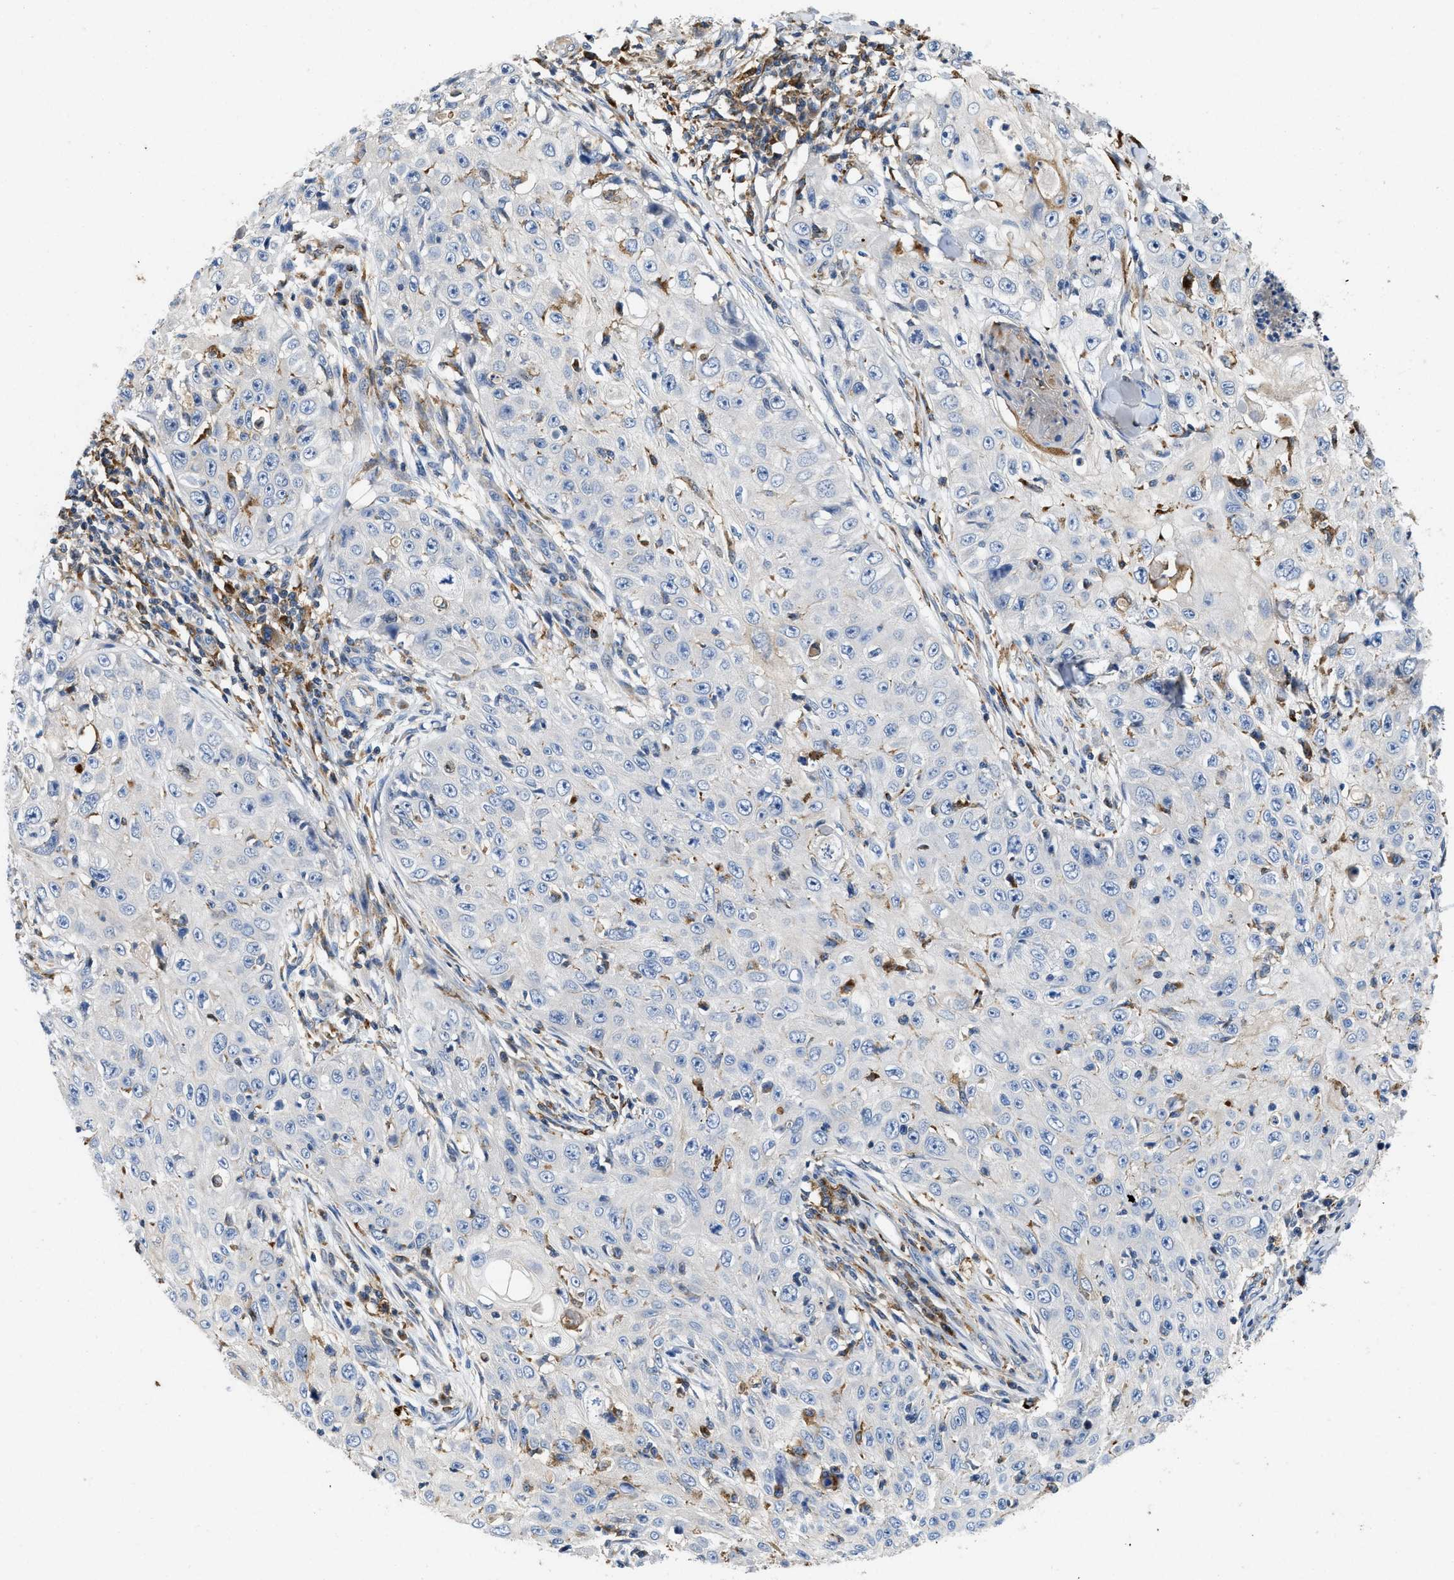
{"staining": {"intensity": "negative", "quantity": "none", "location": "none"}, "tissue": "skin cancer", "cell_type": "Tumor cells", "image_type": "cancer", "snomed": [{"axis": "morphology", "description": "Squamous cell carcinoma, NOS"}, {"axis": "topography", "description": "Skin"}], "caption": "Immunohistochemical staining of skin cancer (squamous cell carcinoma) exhibits no significant positivity in tumor cells. (DAB (3,3'-diaminobenzidine) immunohistochemistry, high magnification).", "gene": "ENPP4", "patient": {"sex": "male", "age": 86}}